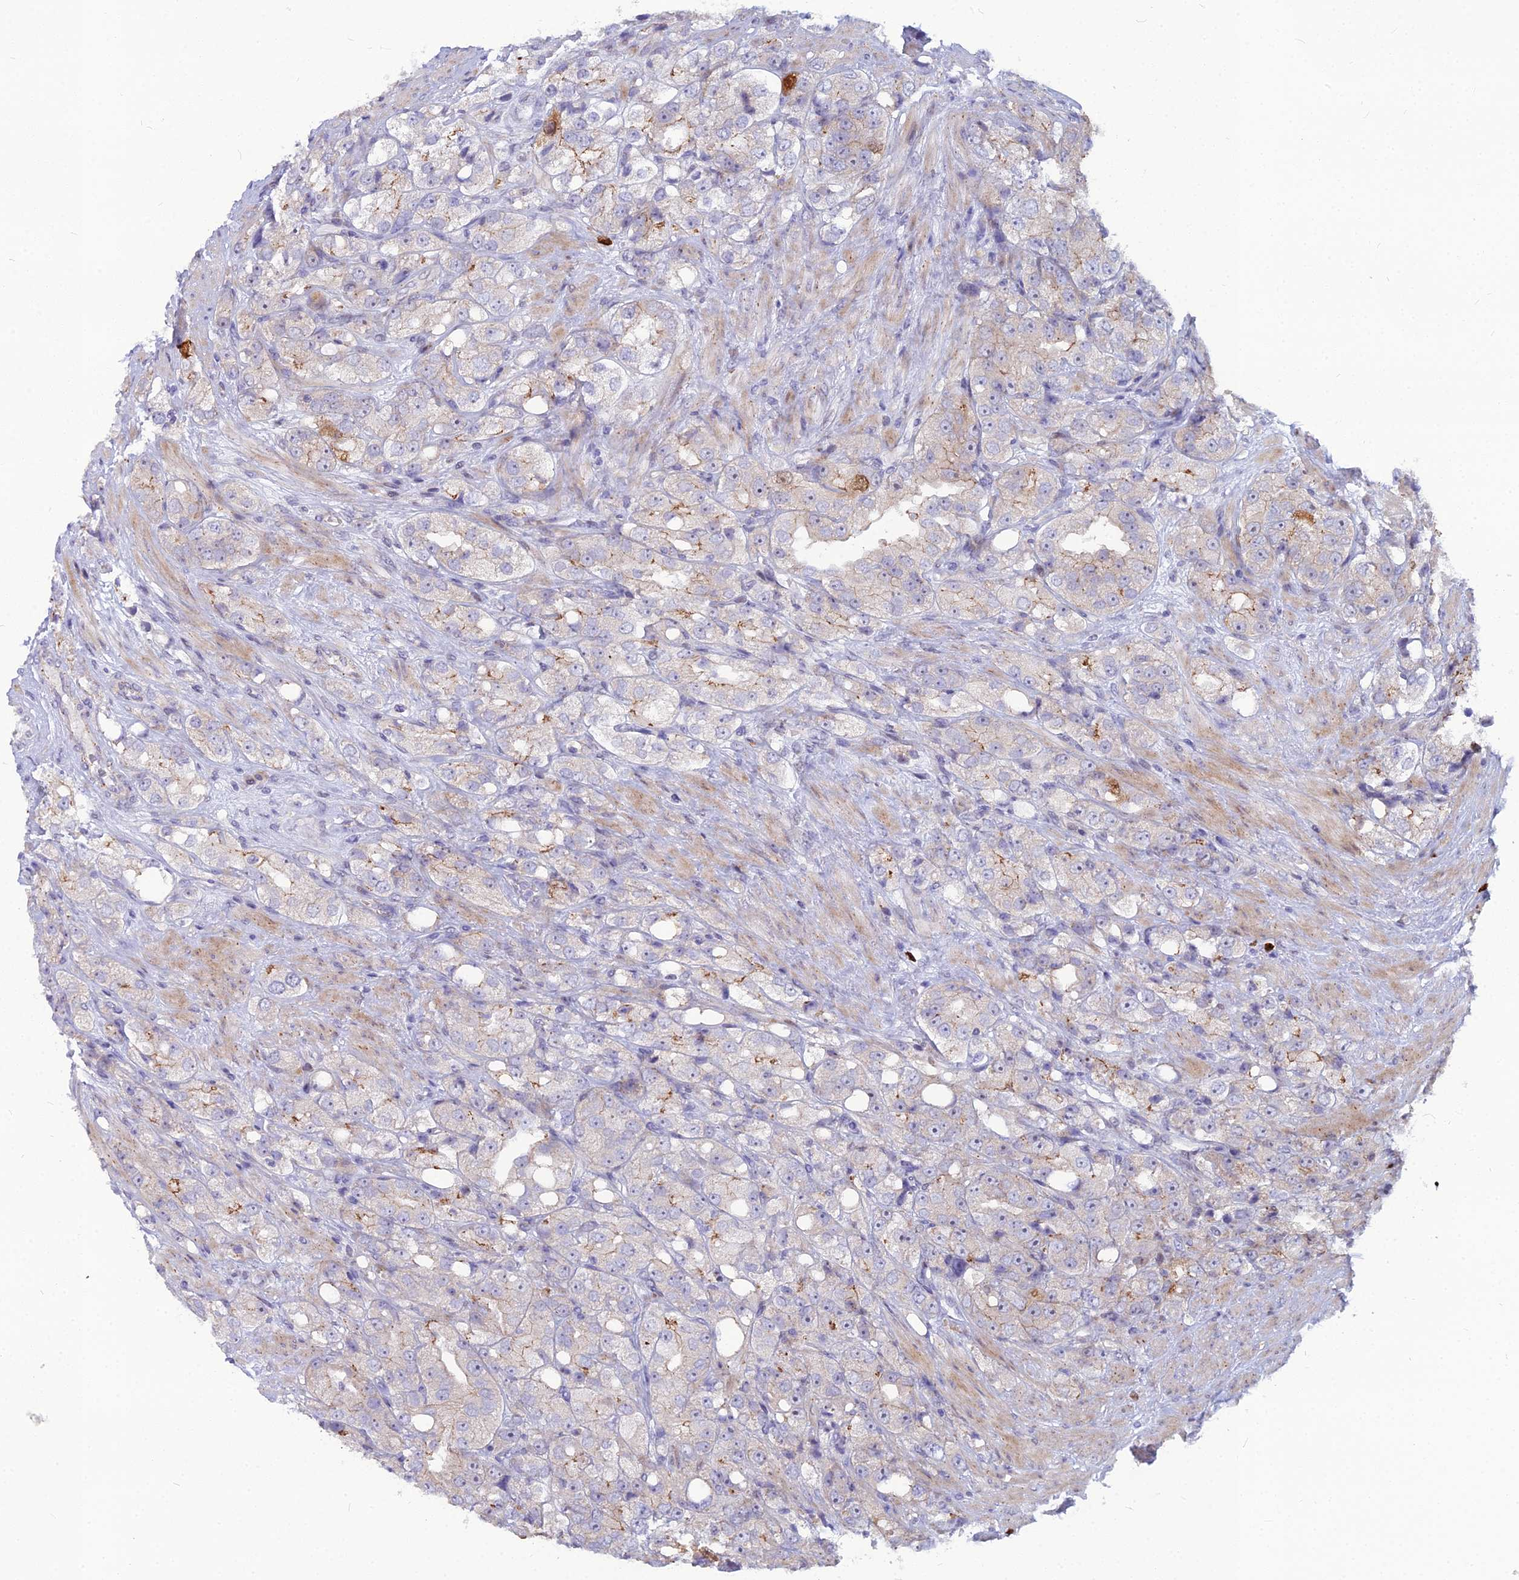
{"staining": {"intensity": "moderate", "quantity": "<25%", "location": "nuclear"}, "tissue": "prostate cancer", "cell_type": "Tumor cells", "image_type": "cancer", "snomed": [{"axis": "morphology", "description": "Adenocarcinoma, NOS"}, {"axis": "topography", "description": "Prostate"}], "caption": "A low amount of moderate nuclear staining is appreciated in approximately <25% of tumor cells in adenocarcinoma (prostate) tissue.", "gene": "NUSAP1", "patient": {"sex": "male", "age": 79}}